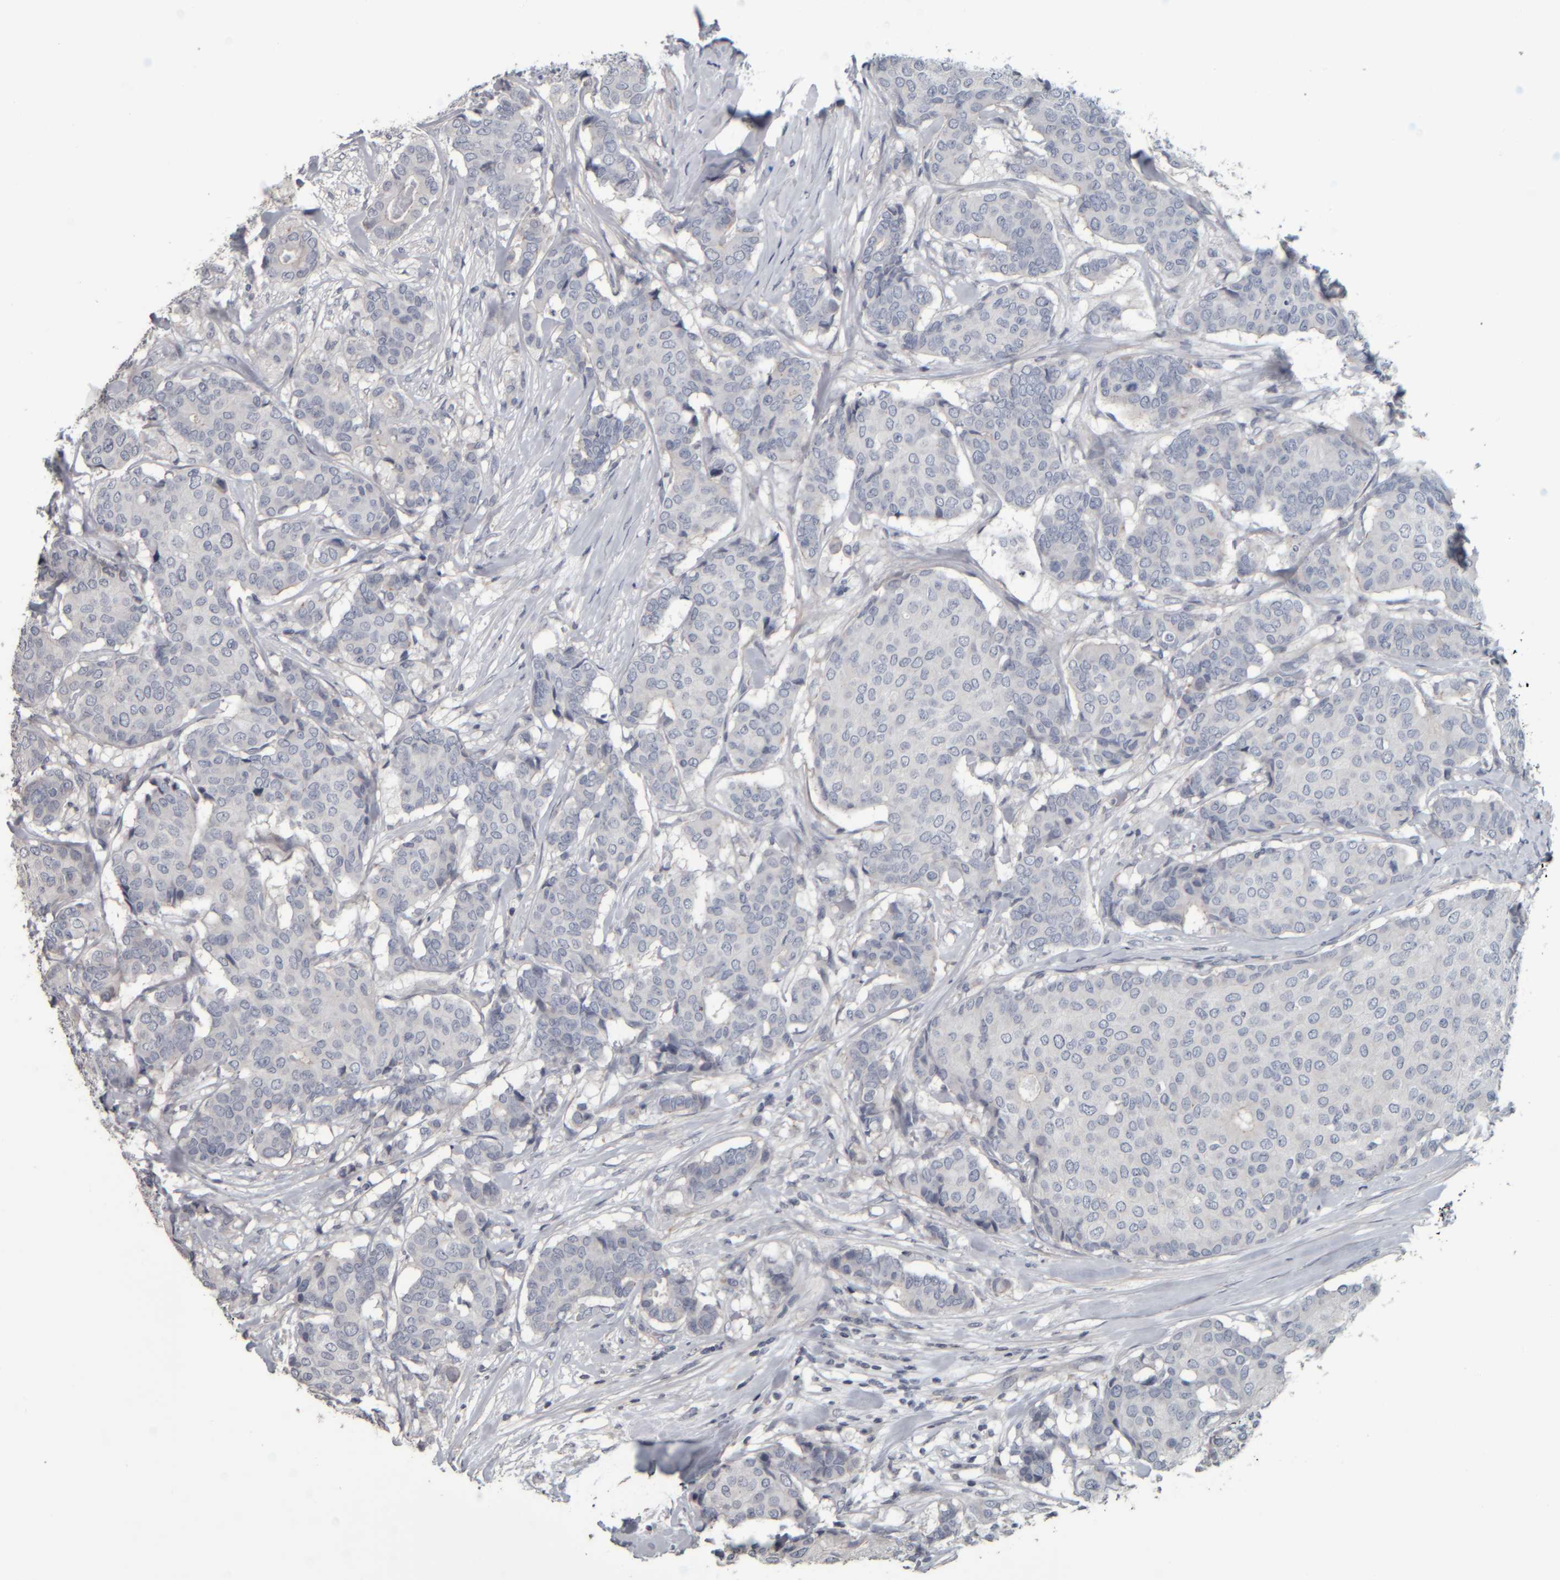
{"staining": {"intensity": "negative", "quantity": "none", "location": "none"}, "tissue": "breast cancer", "cell_type": "Tumor cells", "image_type": "cancer", "snomed": [{"axis": "morphology", "description": "Duct carcinoma"}, {"axis": "topography", "description": "Breast"}], "caption": "IHC photomicrograph of neoplastic tissue: human breast intraductal carcinoma stained with DAB (3,3'-diaminobenzidine) reveals no significant protein staining in tumor cells.", "gene": "CAVIN4", "patient": {"sex": "female", "age": 75}}